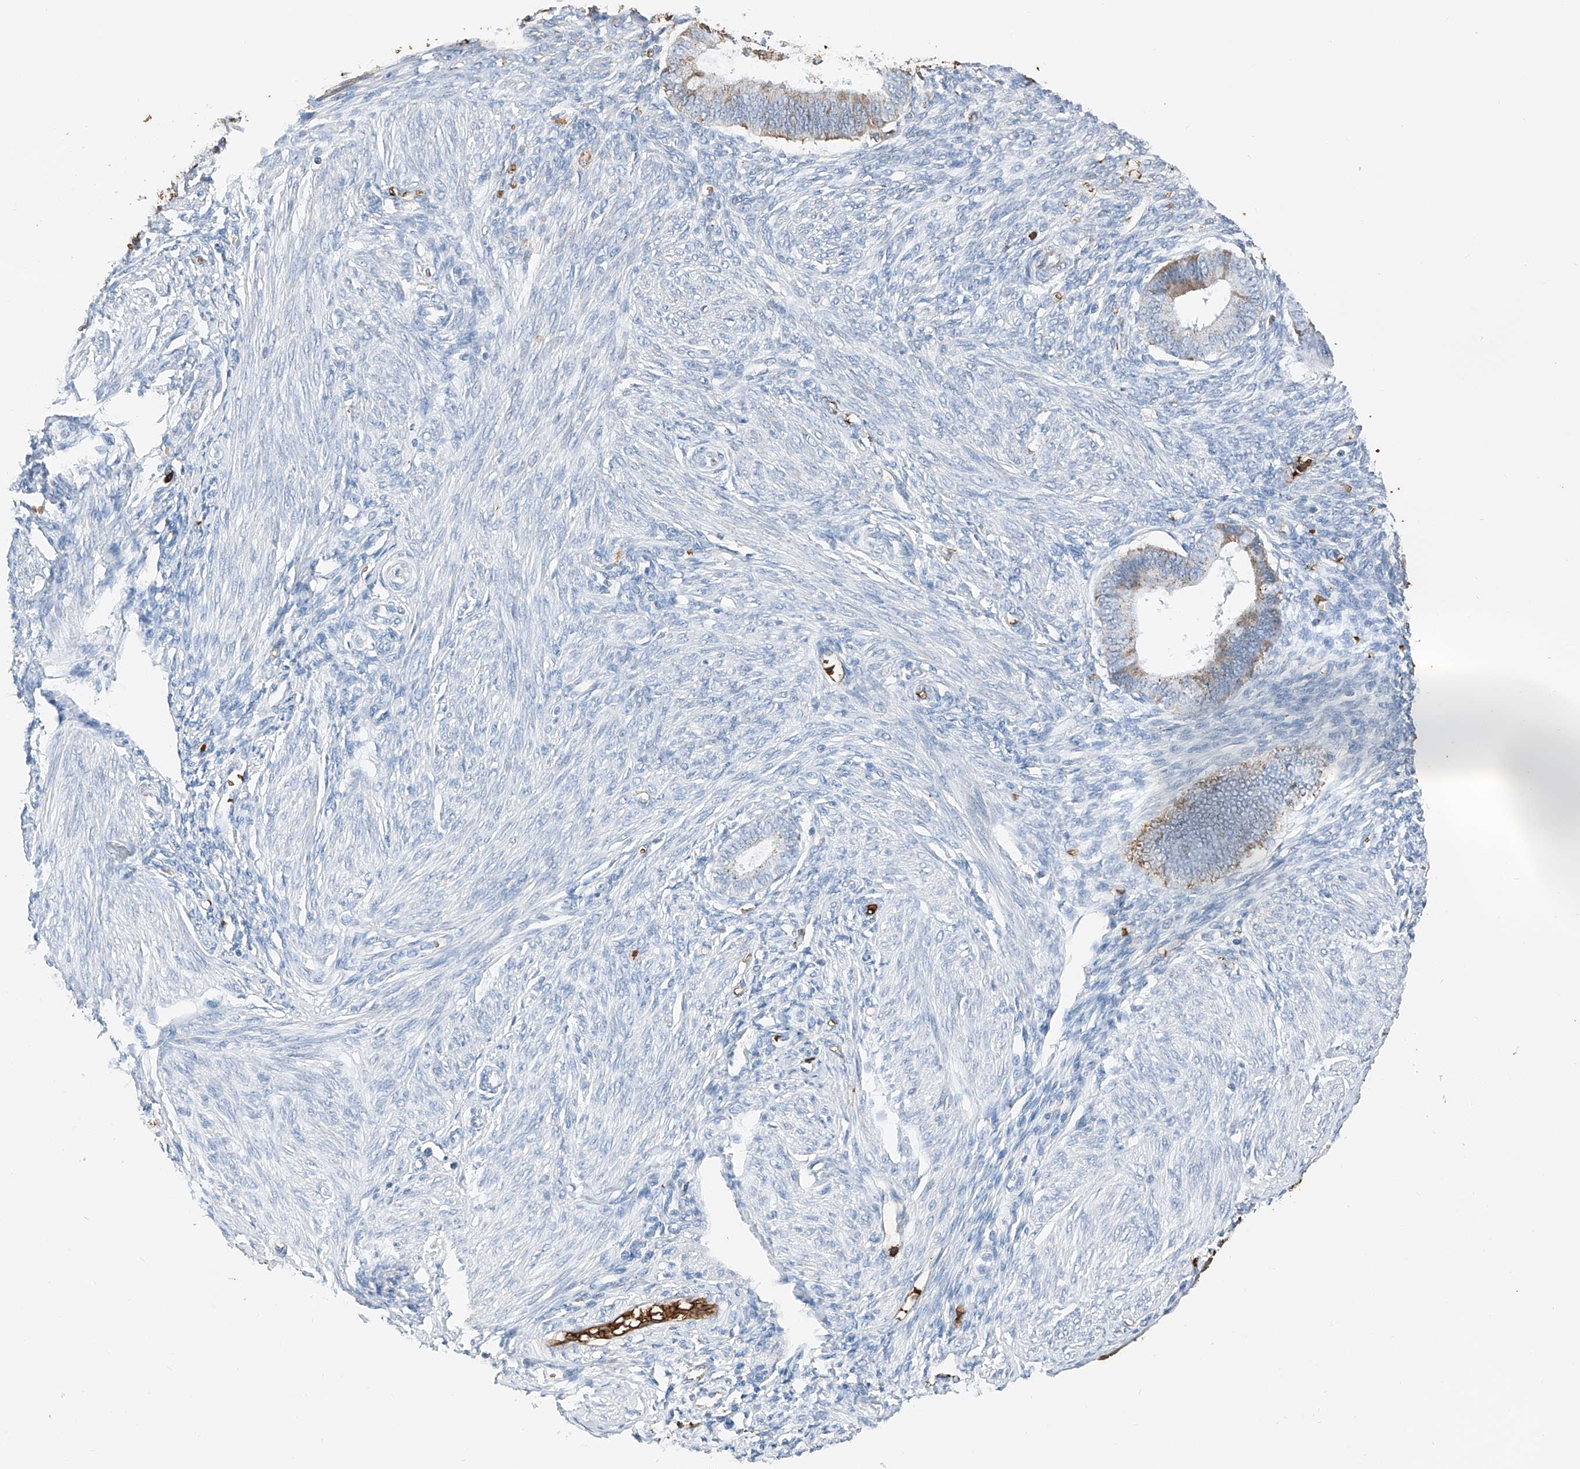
{"staining": {"intensity": "negative", "quantity": "none", "location": "none"}, "tissue": "endometrium", "cell_type": "Cells in endometrial stroma", "image_type": "normal", "snomed": [{"axis": "morphology", "description": "Normal tissue, NOS"}, {"axis": "topography", "description": "Endometrium"}], "caption": "This histopathology image is of normal endometrium stained with IHC to label a protein in brown with the nuclei are counter-stained blue. There is no expression in cells in endometrial stroma.", "gene": "PRSS23", "patient": {"sex": "female", "age": 46}}